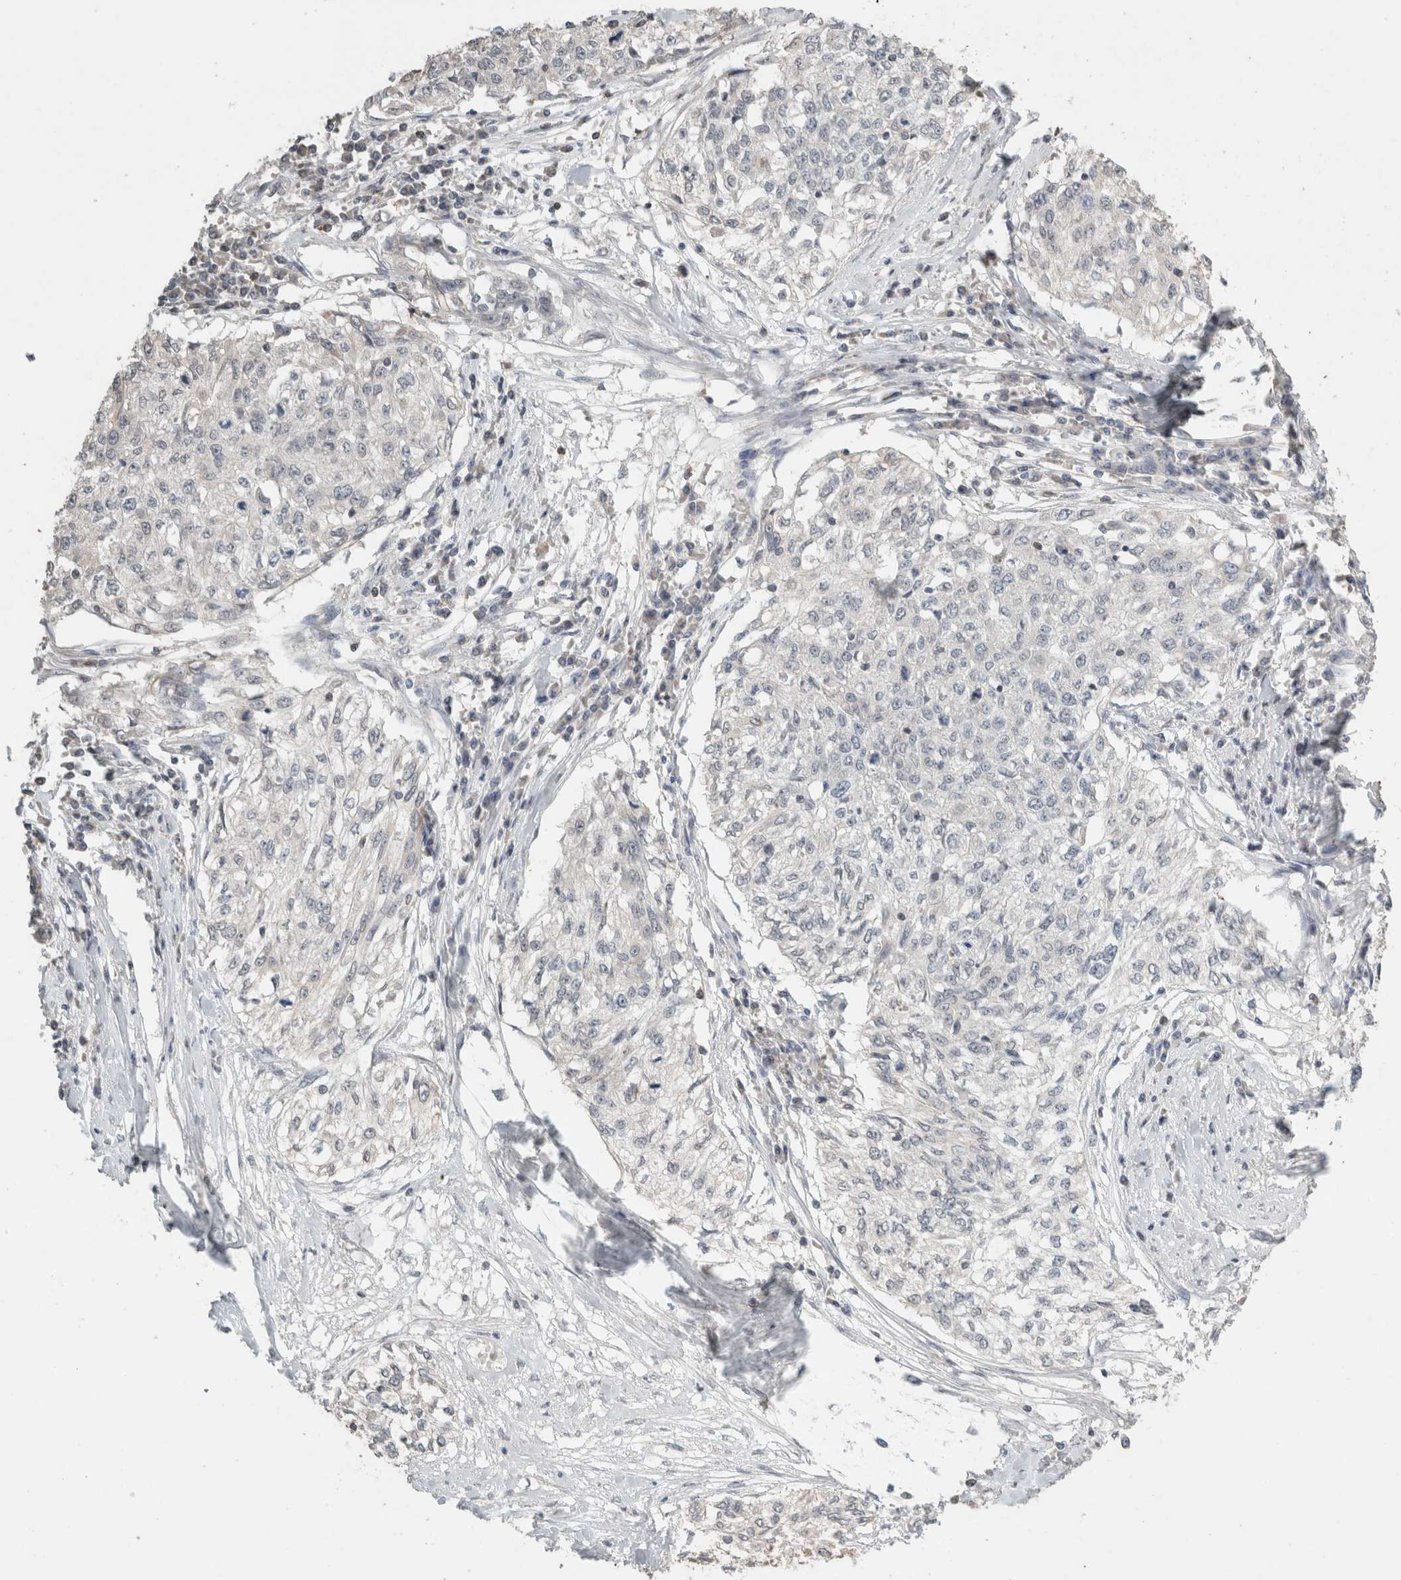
{"staining": {"intensity": "negative", "quantity": "none", "location": "none"}, "tissue": "cervical cancer", "cell_type": "Tumor cells", "image_type": "cancer", "snomed": [{"axis": "morphology", "description": "Squamous cell carcinoma, NOS"}, {"axis": "topography", "description": "Cervix"}], "caption": "This is a image of immunohistochemistry staining of cervical cancer (squamous cell carcinoma), which shows no expression in tumor cells.", "gene": "TRAT1", "patient": {"sex": "female", "age": 57}}